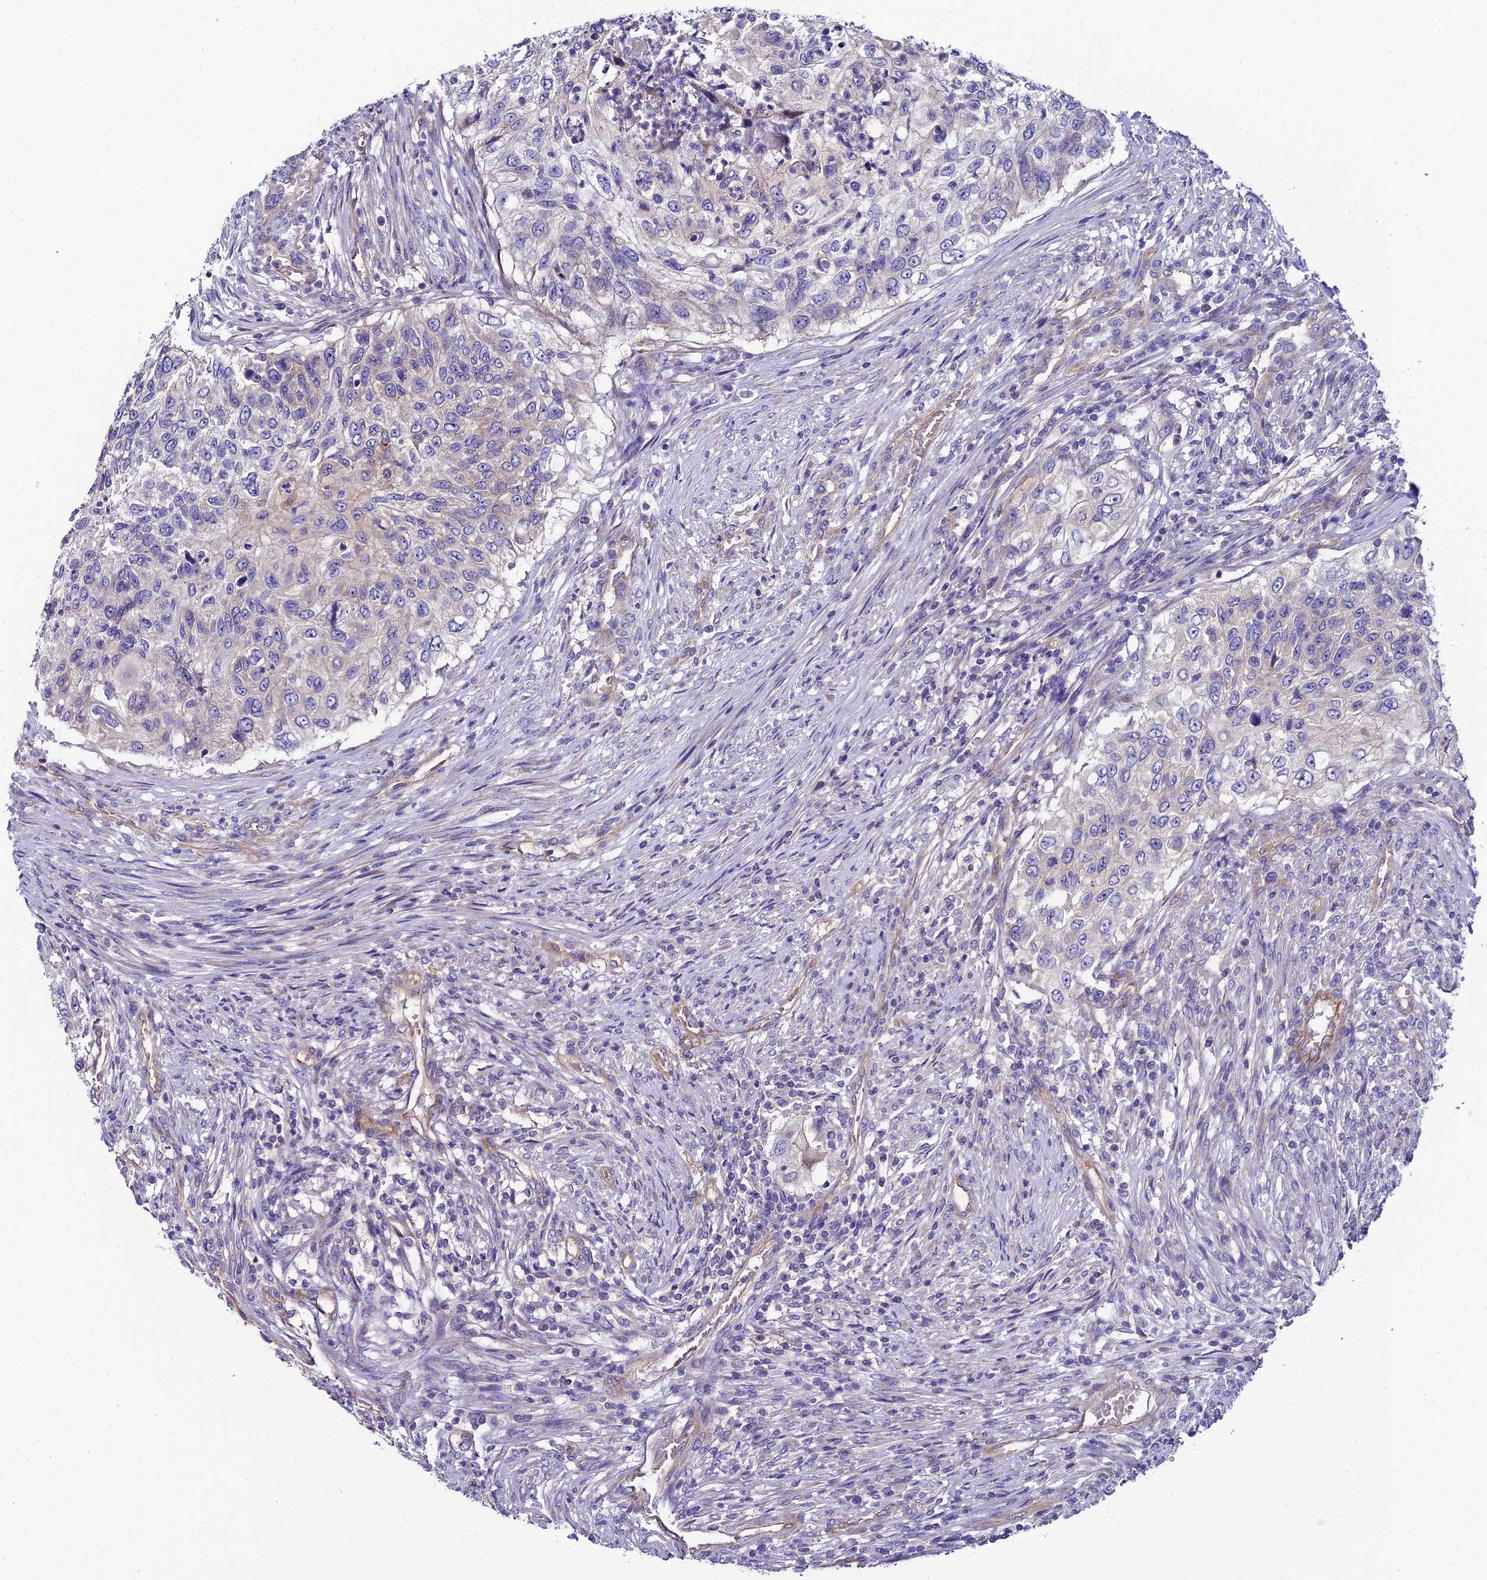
{"staining": {"intensity": "negative", "quantity": "none", "location": "none"}, "tissue": "urothelial cancer", "cell_type": "Tumor cells", "image_type": "cancer", "snomed": [{"axis": "morphology", "description": "Urothelial carcinoma, High grade"}, {"axis": "topography", "description": "Urinary bladder"}], "caption": "Protein analysis of urothelial cancer reveals no significant positivity in tumor cells.", "gene": "PPFIA3", "patient": {"sex": "female", "age": 60}}